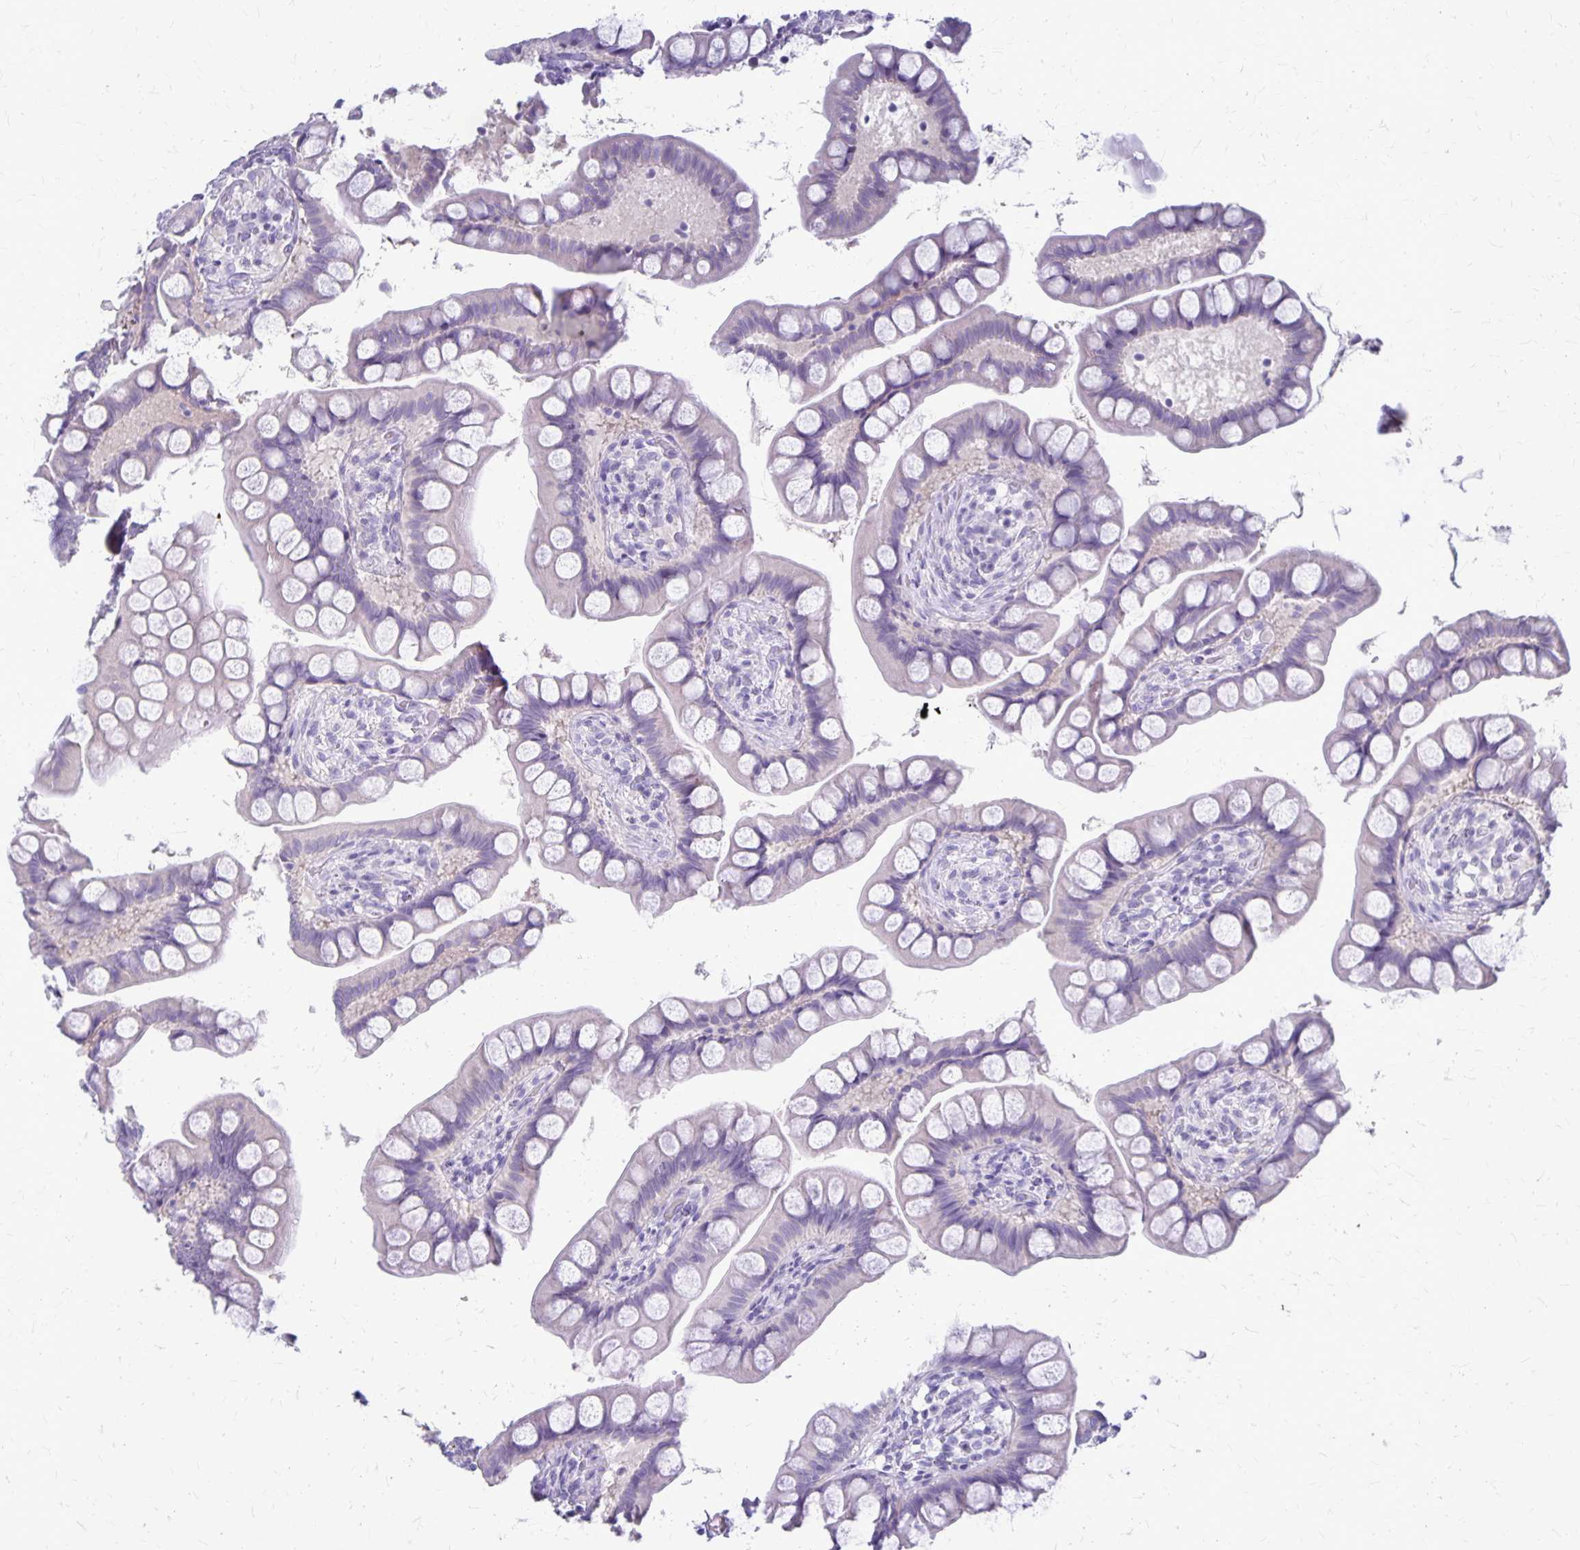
{"staining": {"intensity": "negative", "quantity": "none", "location": "none"}, "tissue": "small intestine", "cell_type": "Glandular cells", "image_type": "normal", "snomed": [{"axis": "morphology", "description": "Normal tissue, NOS"}, {"axis": "topography", "description": "Small intestine"}], "caption": "Immunohistochemistry (IHC) image of benign human small intestine stained for a protein (brown), which exhibits no positivity in glandular cells.", "gene": "PLXNB3", "patient": {"sex": "male", "age": 70}}